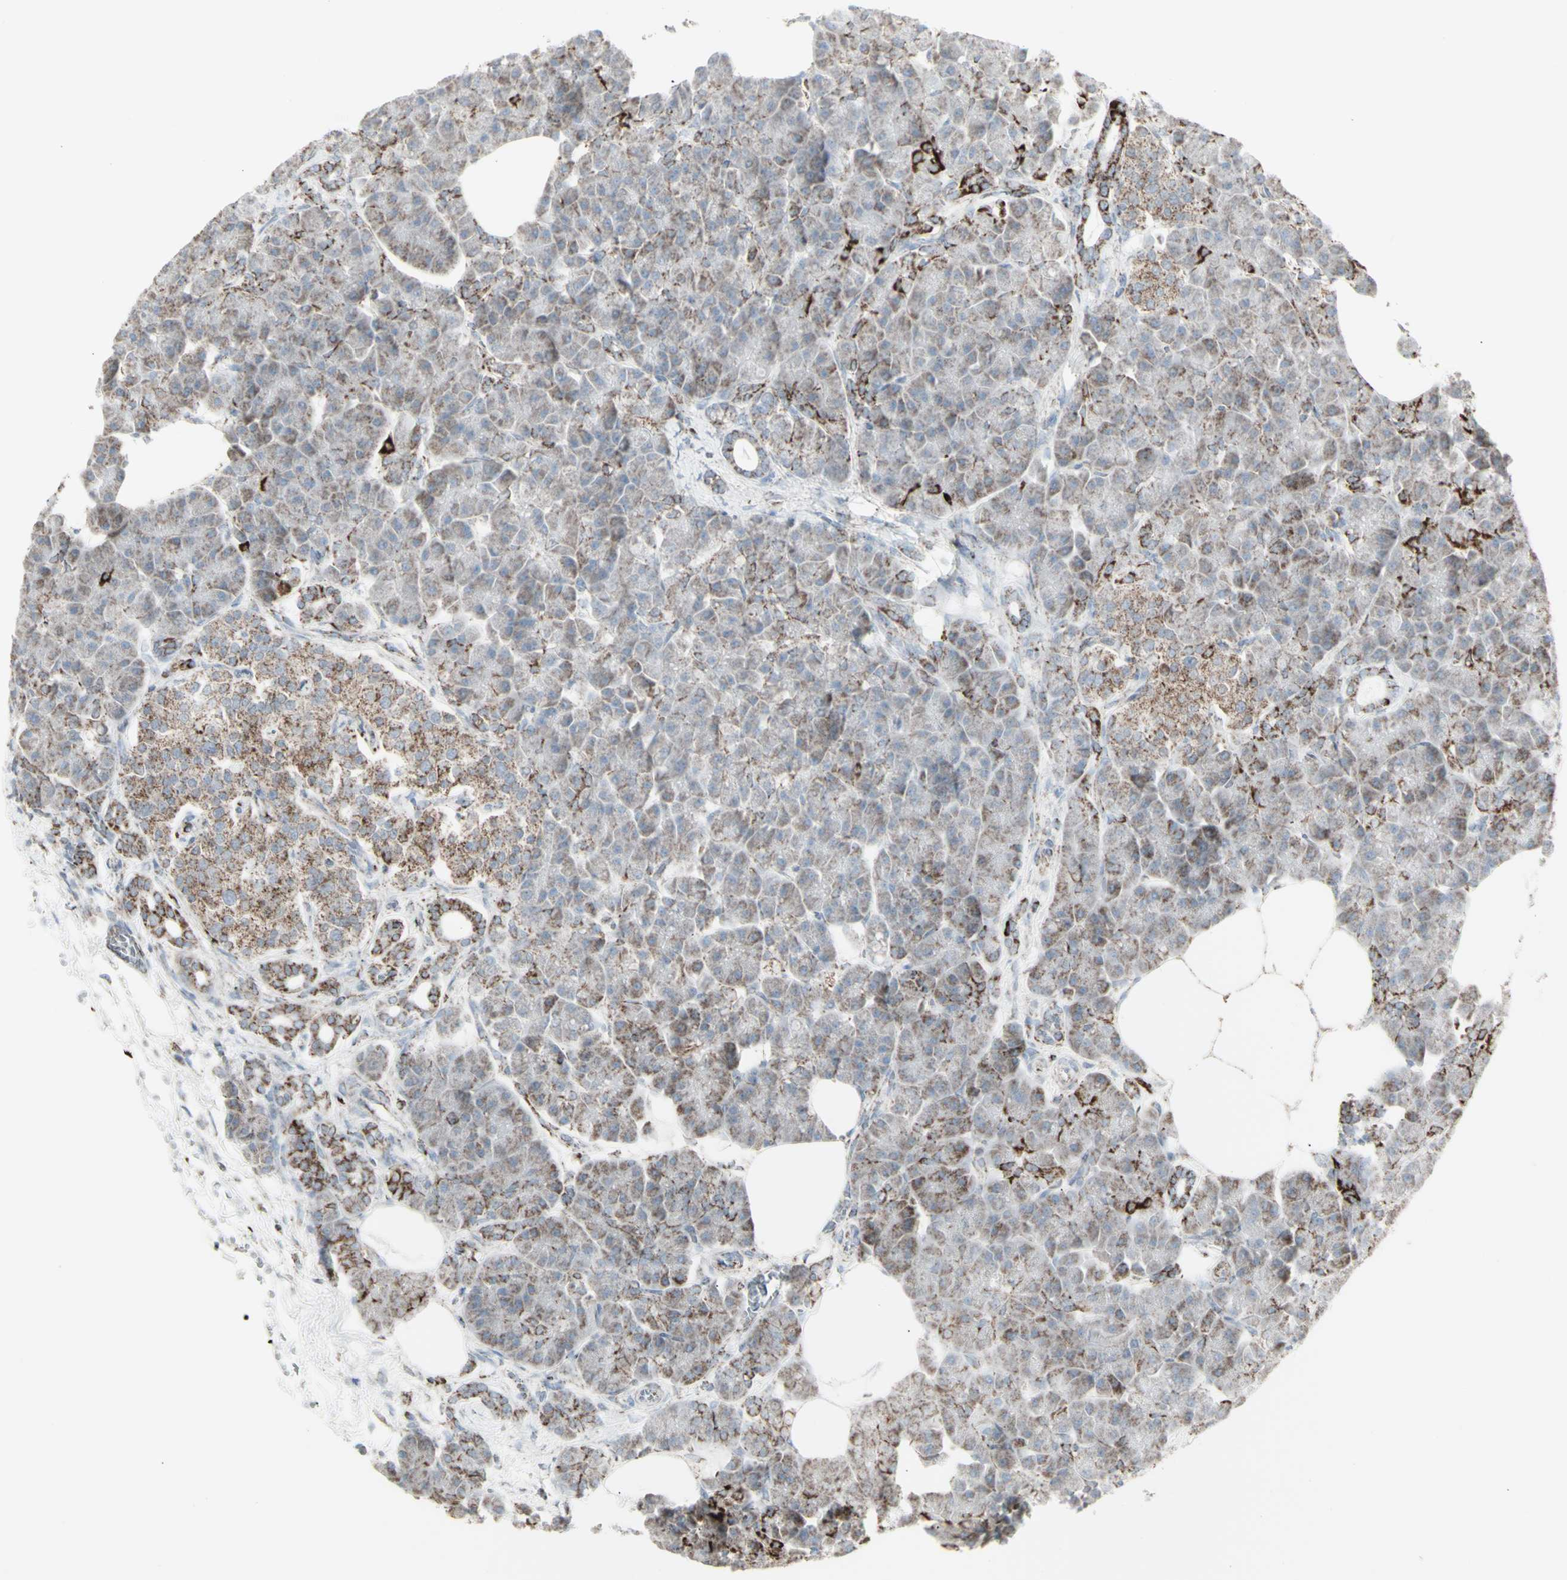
{"staining": {"intensity": "strong", "quantity": "<25%", "location": "cytoplasmic/membranous"}, "tissue": "pancreas", "cell_type": "Exocrine glandular cells", "image_type": "normal", "snomed": [{"axis": "morphology", "description": "Normal tissue, NOS"}, {"axis": "topography", "description": "Pancreas"}], "caption": "Immunohistochemical staining of benign human pancreas reveals strong cytoplasmic/membranous protein staining in approximately <25% of exocrine glandular cells. The staining is performed using DAB (3,3'-diaminobenzidine) brown chromogen to label protein expression. The nuclei are counter-stained blue using hematoxylin.", "gene": "PLGRKT", "patient": {"sex": "female", "age": 70}}